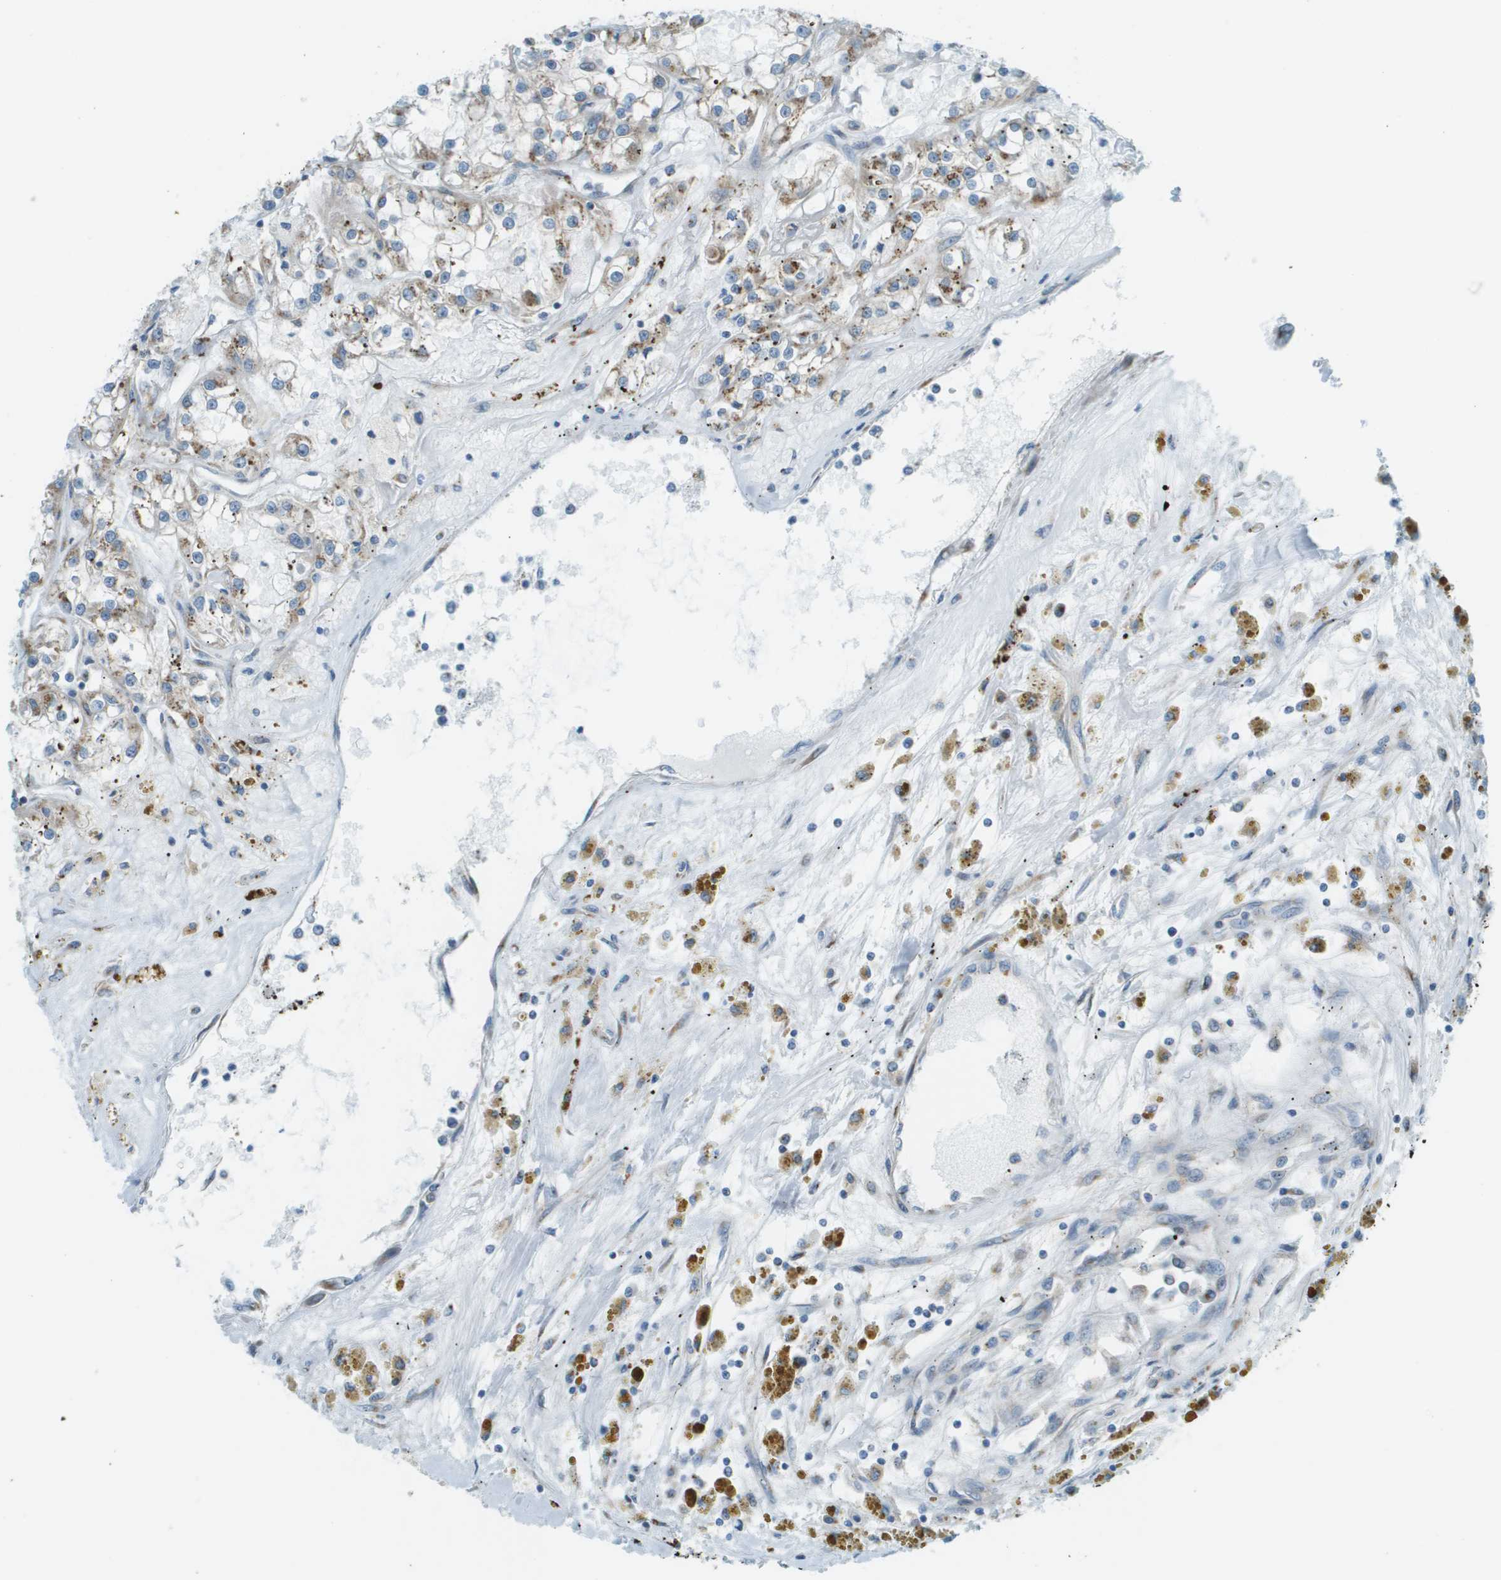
{"staining": {"intensity": "weak", "quantity": ">75%", "location": "cytoplasmic/membranous"}, "tissue": "renal cancer", "cell_type": "Tumor cells", "image_type": "cancer", "snomed": [{"axis": "morphology", "description": "Adenocarcinoma, NOS"}, {"axis": "topography", "description": "Kidney"}], "caption": "The histopathology image reveals a brown stain indicating the presence of a protein in the cytoplasmic/membranous of tumor cells in renal cancer. The staining was performed using DAB (3,3'-diaminobenzidine) to visualize the protein expression in brown, while the nuclei were stained in blue with hematoxylin (Magnification: 20x).", "gene": "ACBD3", "patient": {"sex": "female", "age": 52}}